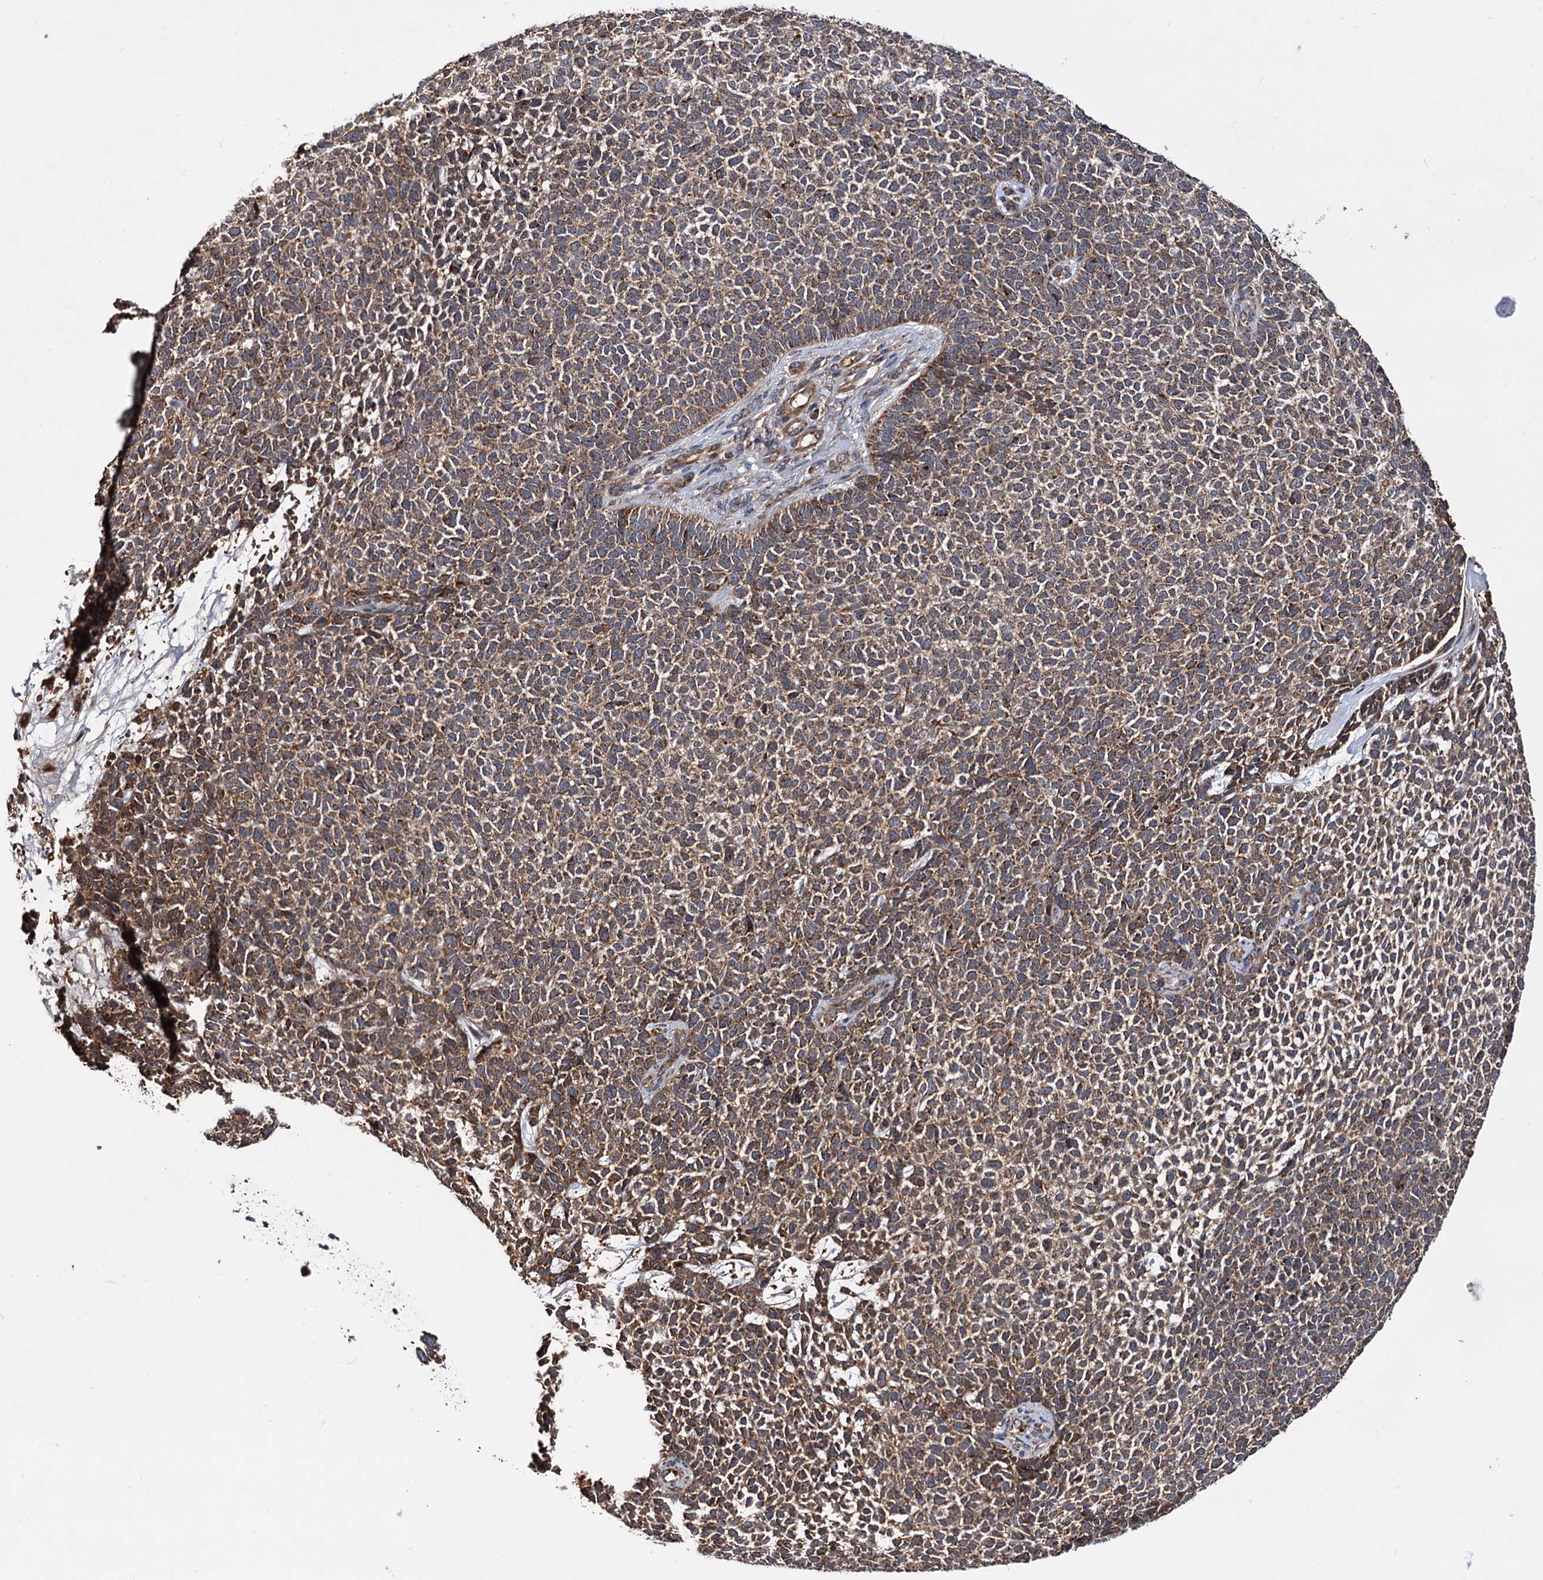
{"staining": {"intensity": "moderate", "quantity": ">75%", "location": "cytoplasmic/membranous"}, "tissue": "skin cancer", "cell_type": "Tumor cells", "image_type": "cancer", "snomed": [{"axis": "morphology", "description": "Basal cell carcinoma"}, {"axis": "topography", "description": "Skin"}], "caption": "Skin basal cell carcinoma stained with a brown dye shows moderate cytoplasmic/membranous positive expression in approximately >75% of tumor cells.", "gene": "MRPL42", "patient": {"sex": "female", "age": 84}}